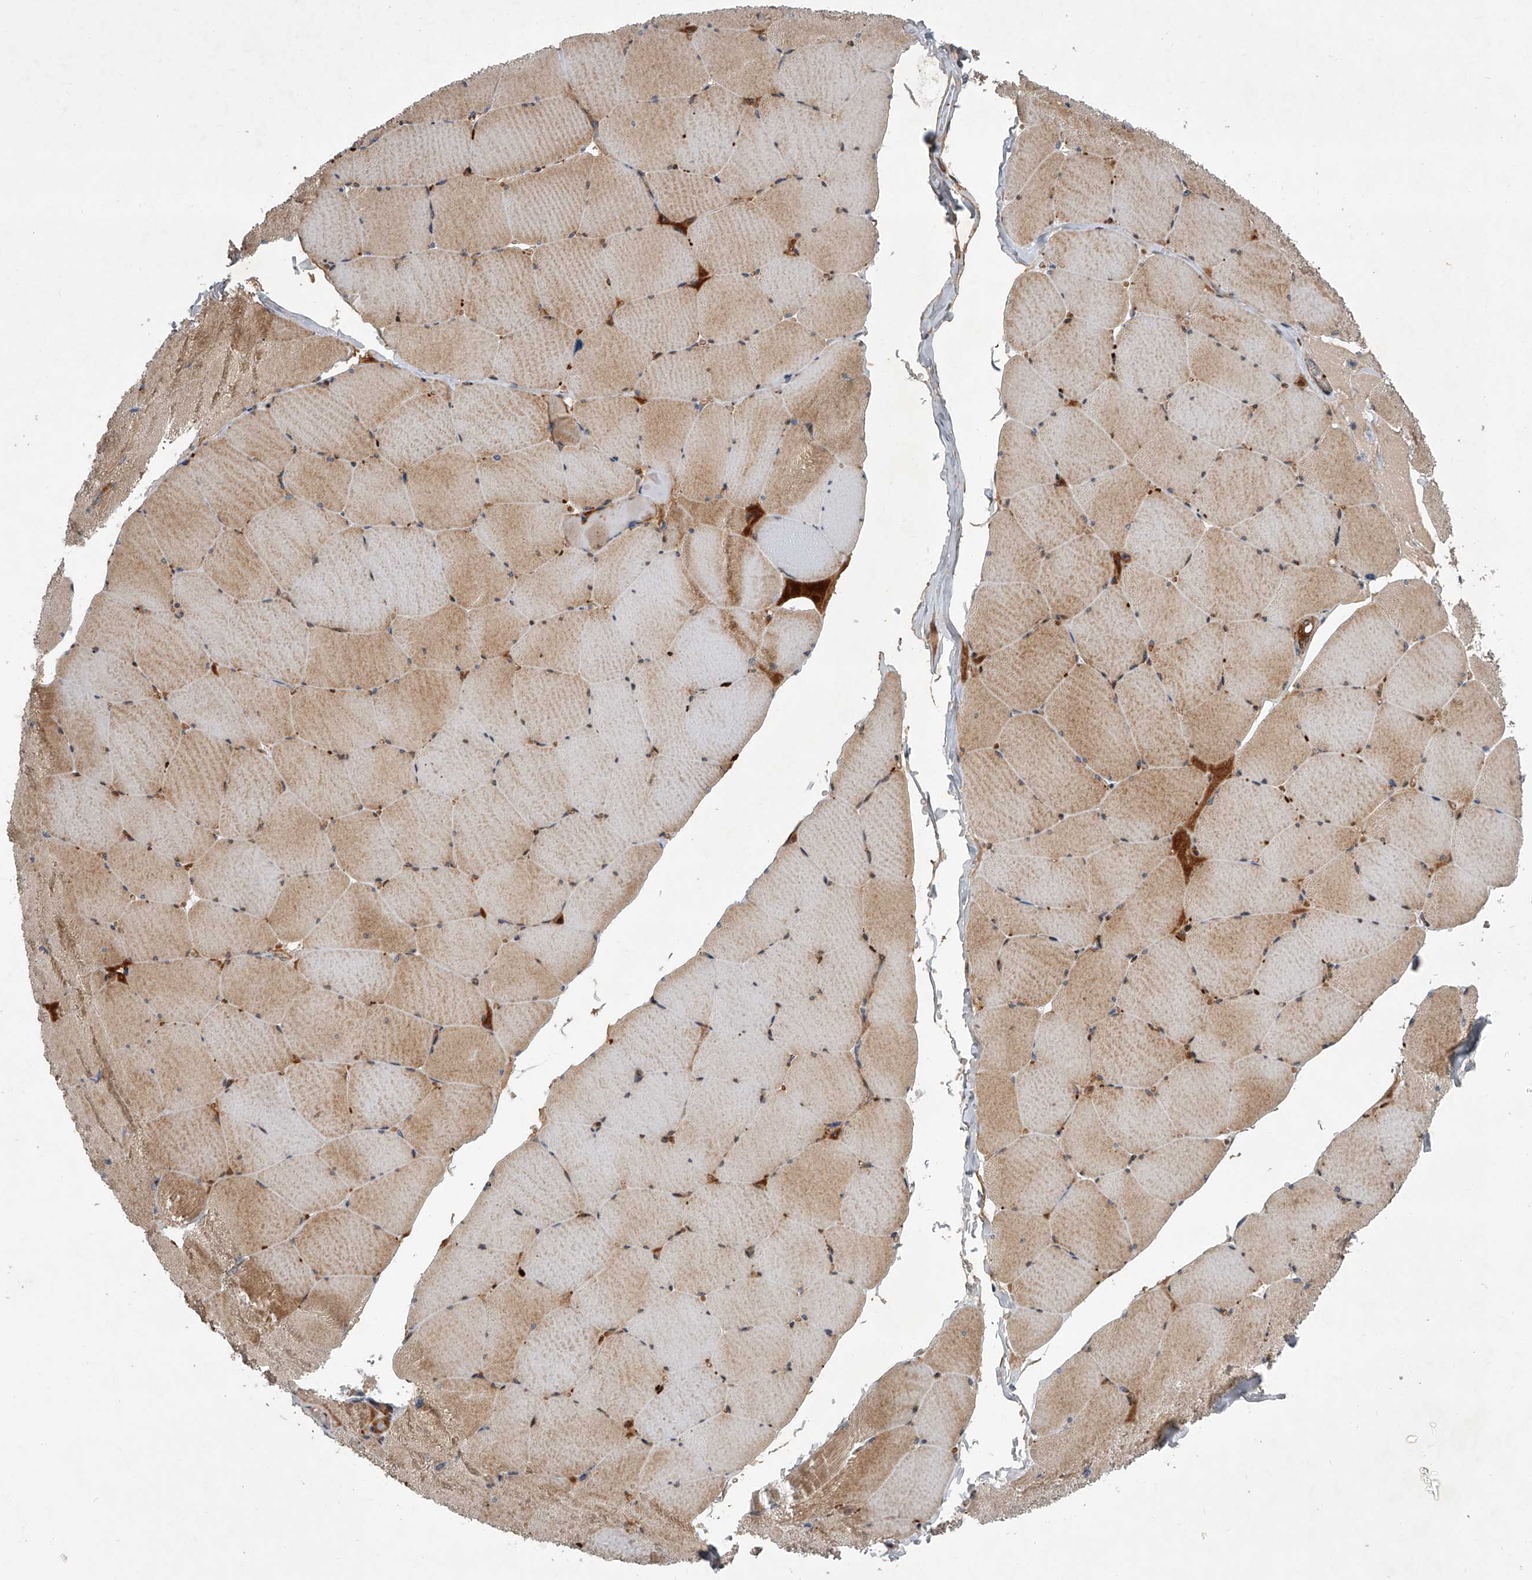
{"staining": {"intensity": "strong", "quantity": "25%-75%", "location": "cytoplasmic/membranous"}, "tissue": "skeletal muscle", "cell_type": "Myocytes", "image_type": "normal", "snomed": [{"axis": "morphology", "description": "Normal tissue, NOS"}, {"axis": "topography", "description": "Skeletal muscle"}, {"axis": "topography", "description": "Head-Neck"}], "caption": "This micrograph displays IHC staining of unremarkable skeletal muscle, with high strong cytoplasmic/membranous staining in about 25%-75% of myocytes.", "gene": "USP47", "patient": {"sex": "male", "age": 66}}